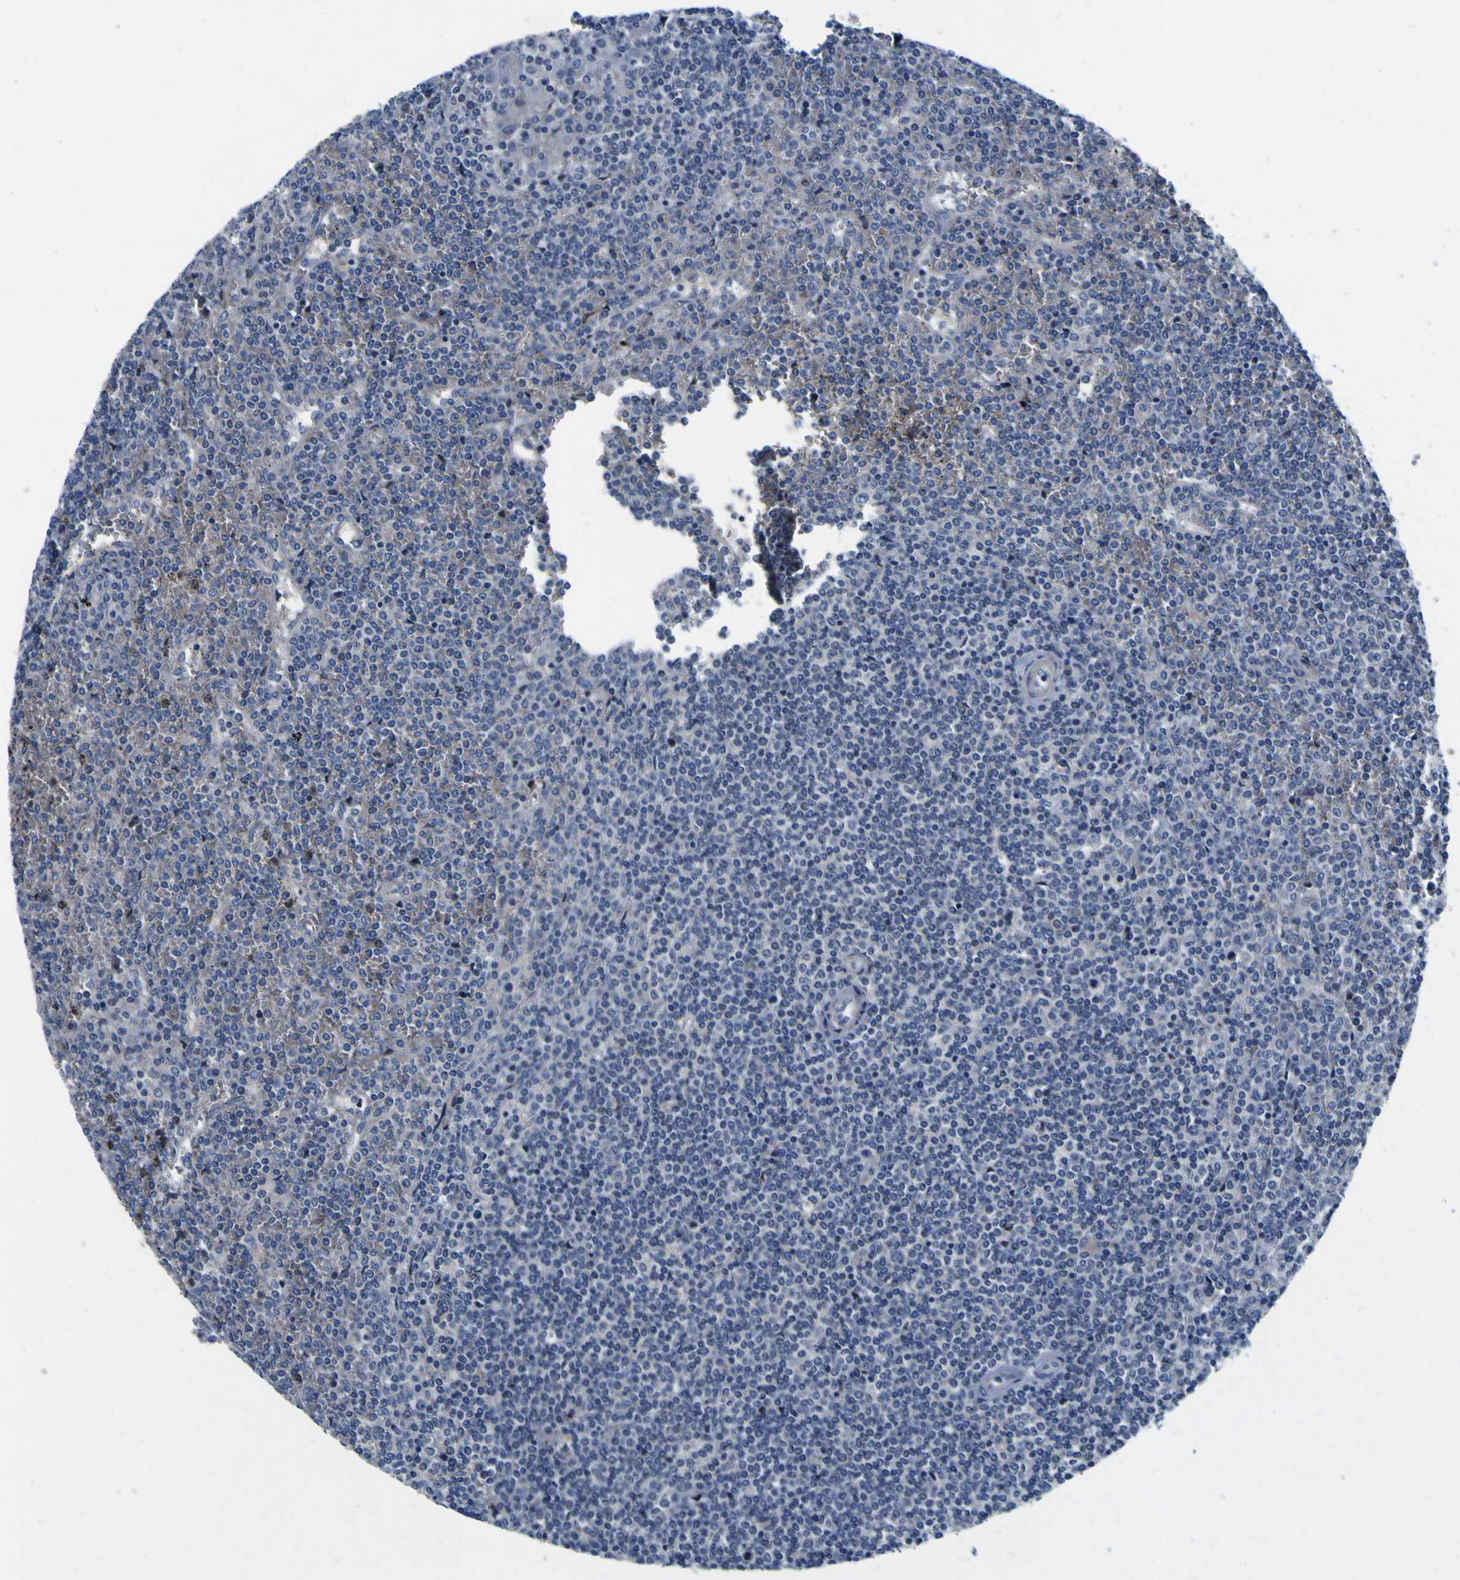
{"staining": {"intensity": "weak", "quantity": "<25%", "location": "cytoplasmic/membranous"}, "tissue": "lymphoma", "cell_type": "Tumor cells", "image_type": "cancer", "snomed": [{"axis": "morphology", "description": "Malignant lymphoma, non-Hodgkin's type, Low grade"}, {"axis": "topography", "description": "Spleen"}], "caption": "A high-resolution photomicrograph shows immunohistochemistry staining of malignant lymphoma, non-Hodgkin's type (low-grade), which shows no significant expression in tumor cells.", "gene": "AGAP3", "patient": {"sex": "female", "age": 19}}